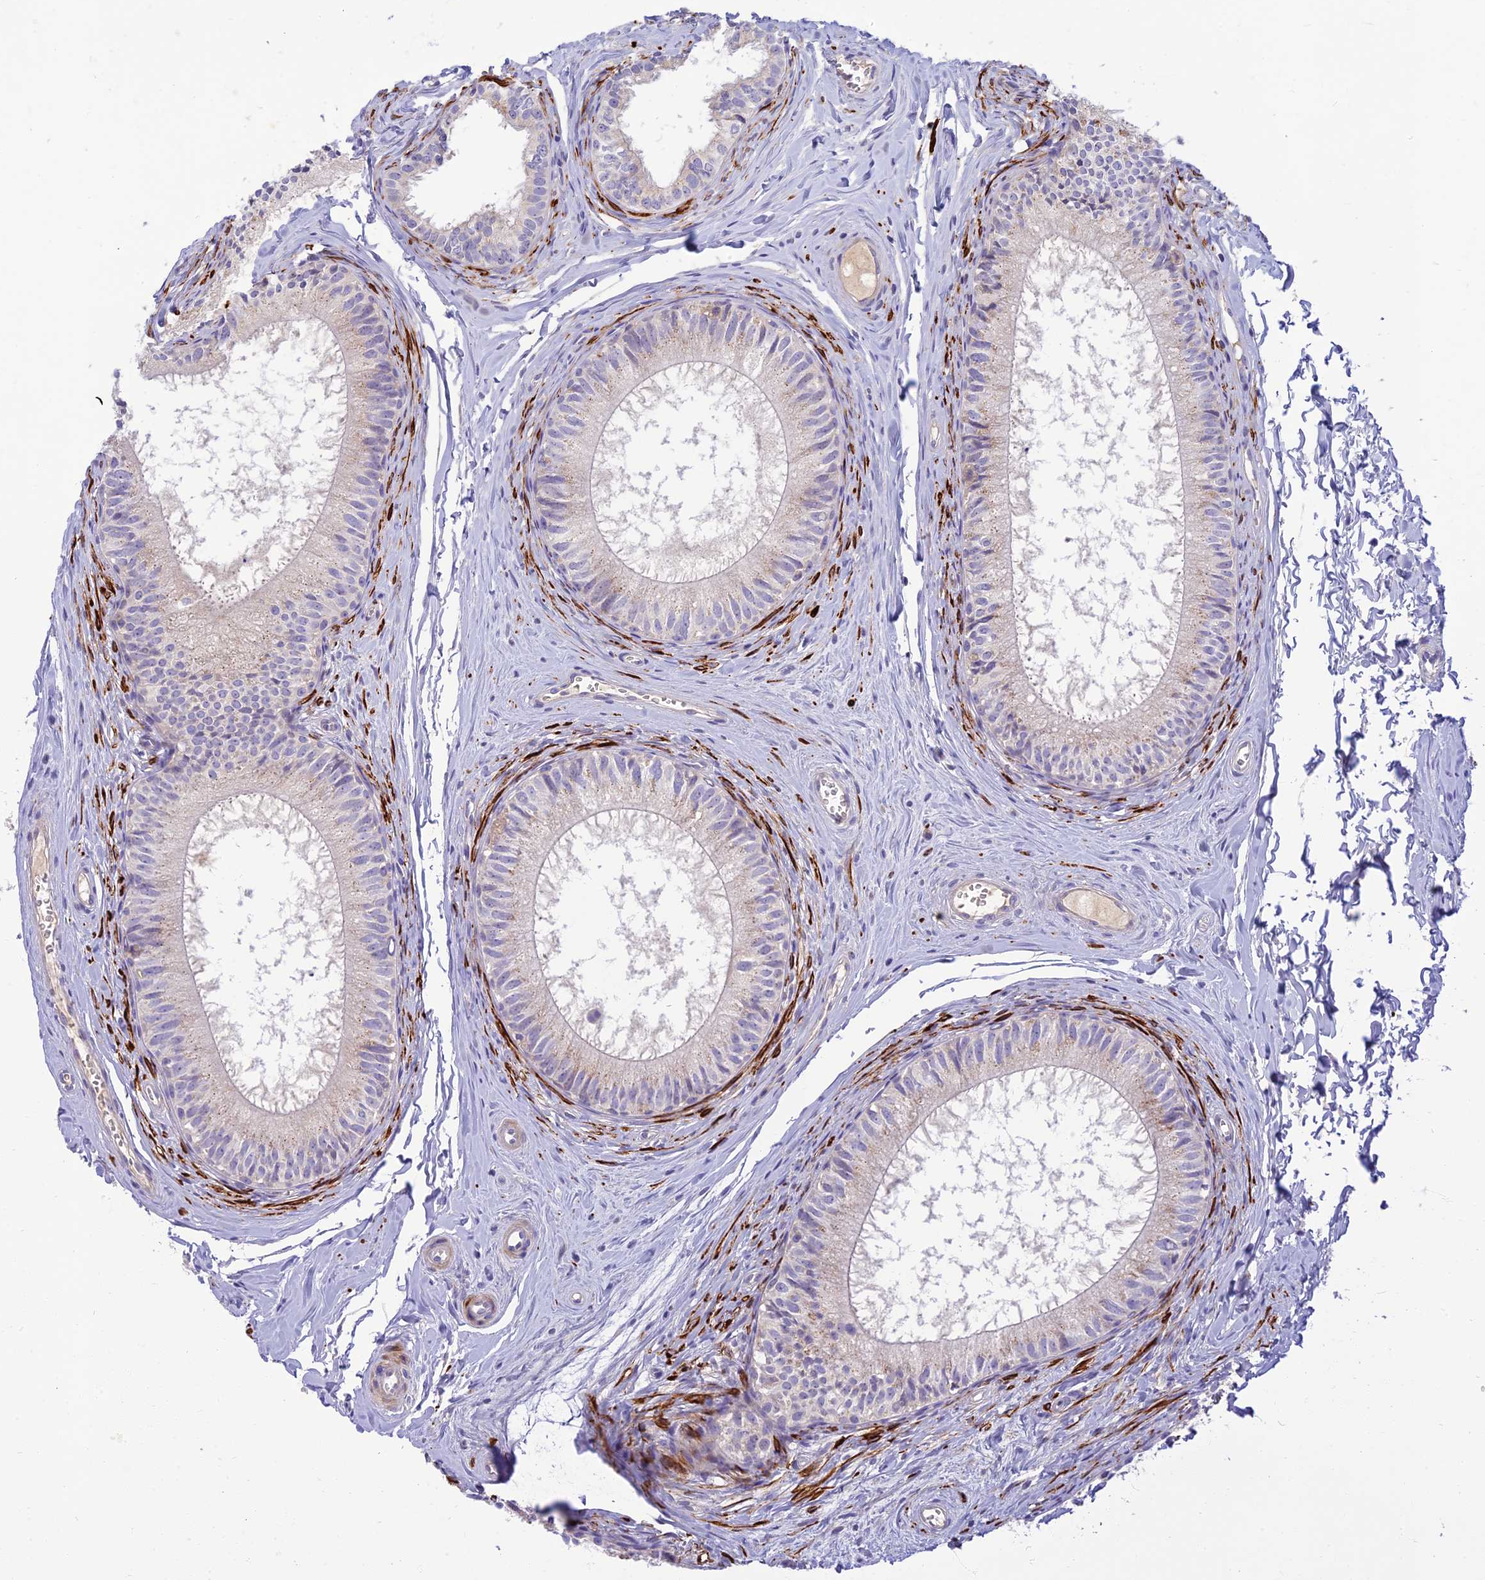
{"staining": {"intensity": "moderate", "quantity": "<25%", "location": "cytoplasmic/membranous"}, "tissue": "epididymis", "cell_type": "Glandular cells", "image_type": "normal", "snomed": [{"axis": "morphology", "description": "Normal tissue, NOS"}, {"axis": "topography", "description": "Epididymis"}], "caption": "A low amount of moderate cytoplasmic/membranous expression is identified in about <25% of glandular cells in benign epididymis. Using DAB (brown) and hematoxylin (blue) stains, captured at high magnification using brightfield microscopy.", "gene": "CLIP4", "patient": {"sex": "male", "age": 34}}